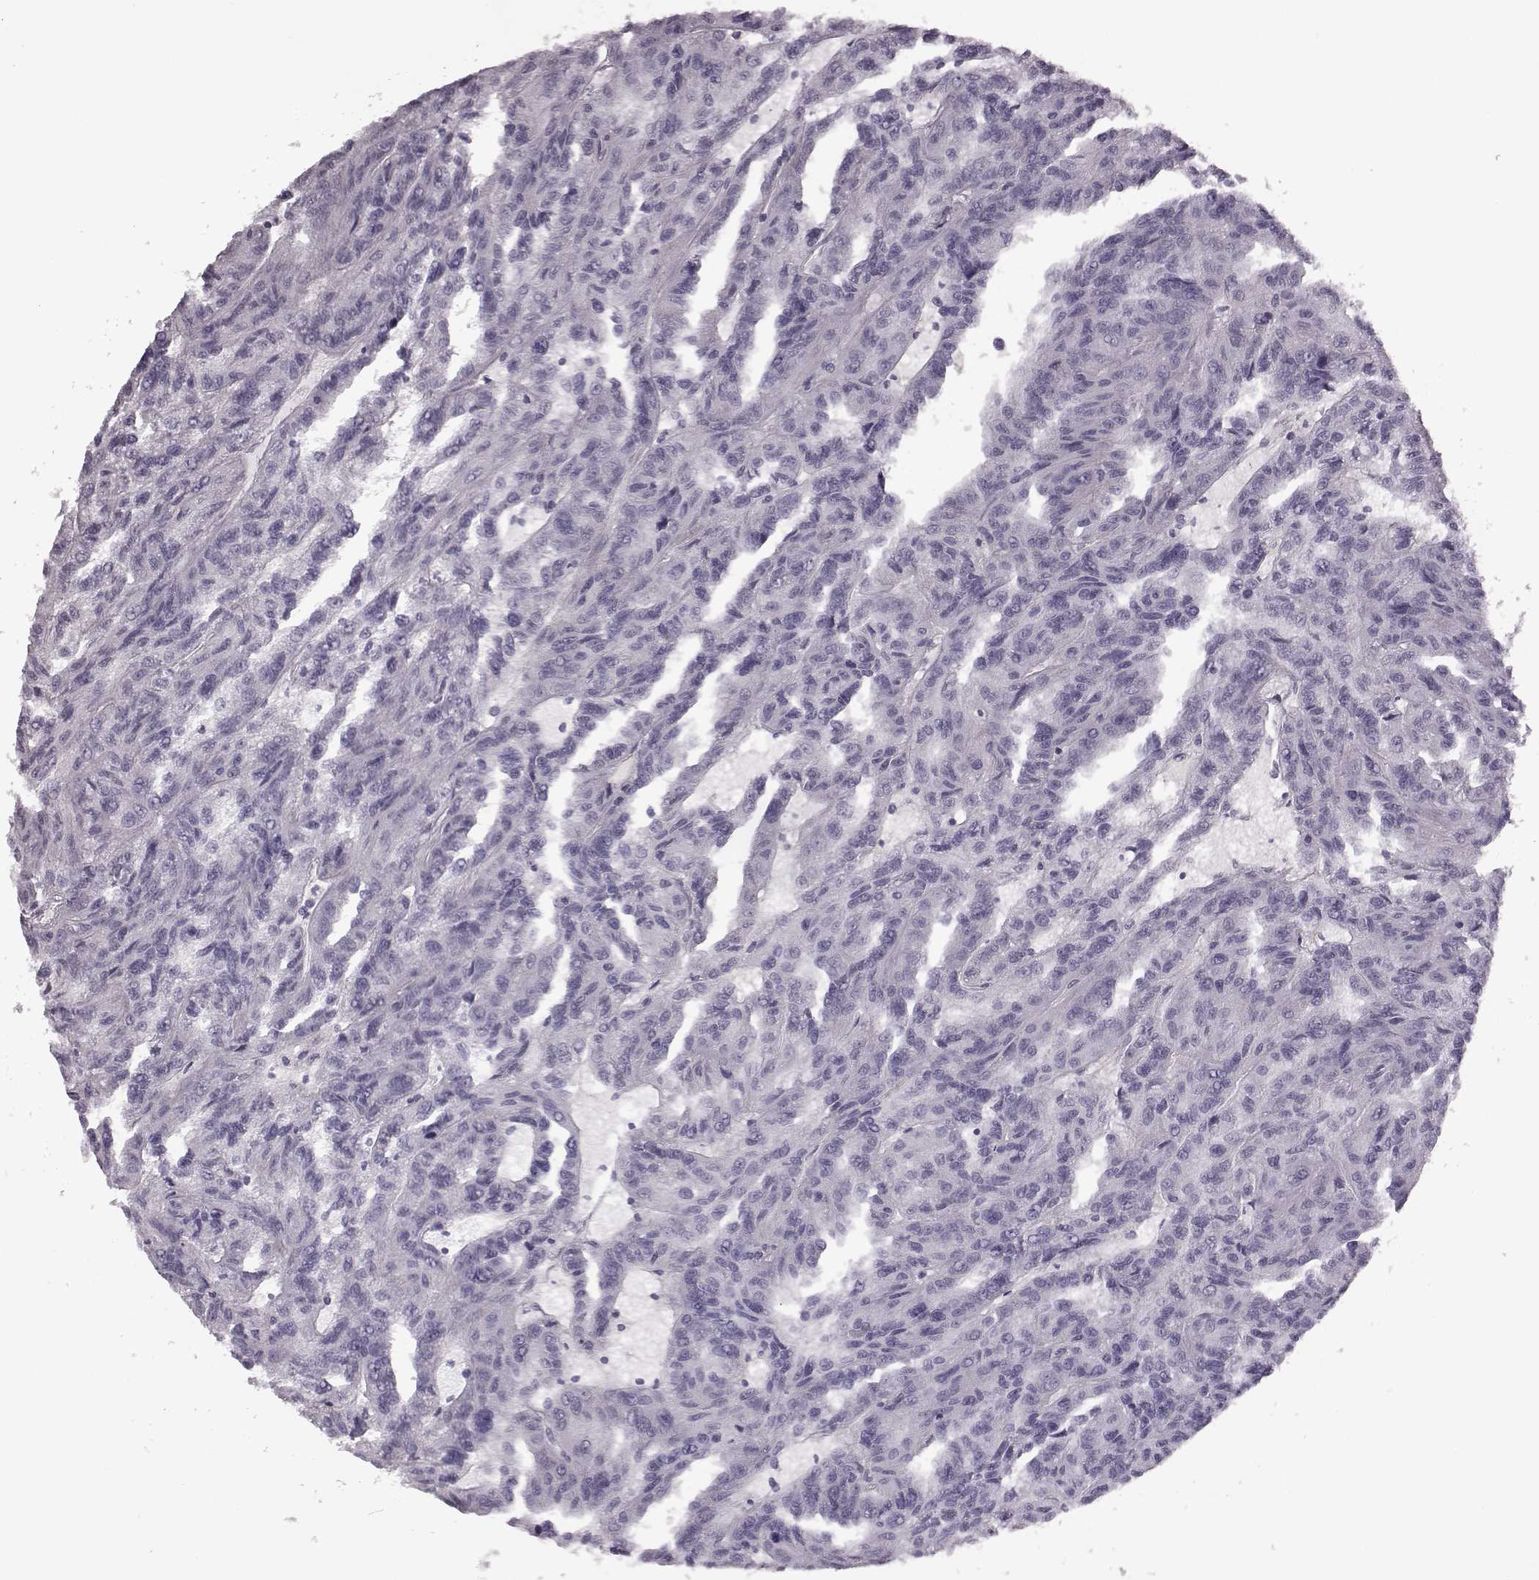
{"staining": {"intensity": "negative", "quantity": "none", "location": "none"}, "tissue": "renal cancer", "cell_type": "Tumor cells", "image_type": "cancer", "snomed": [{"axis": "morphology", "description": "Adenocarcinoma, NOS"}, {"axis": "topography", "description": "Kidney"}], "caption": "Renal cancer (adenocarcinoma) was stained to show a protein in brown. There is no significant expression in tumor cells. Nuclei are stained in blue.", "gene": "SNTG1", "patient": {"sex": "male", "age": 79}}